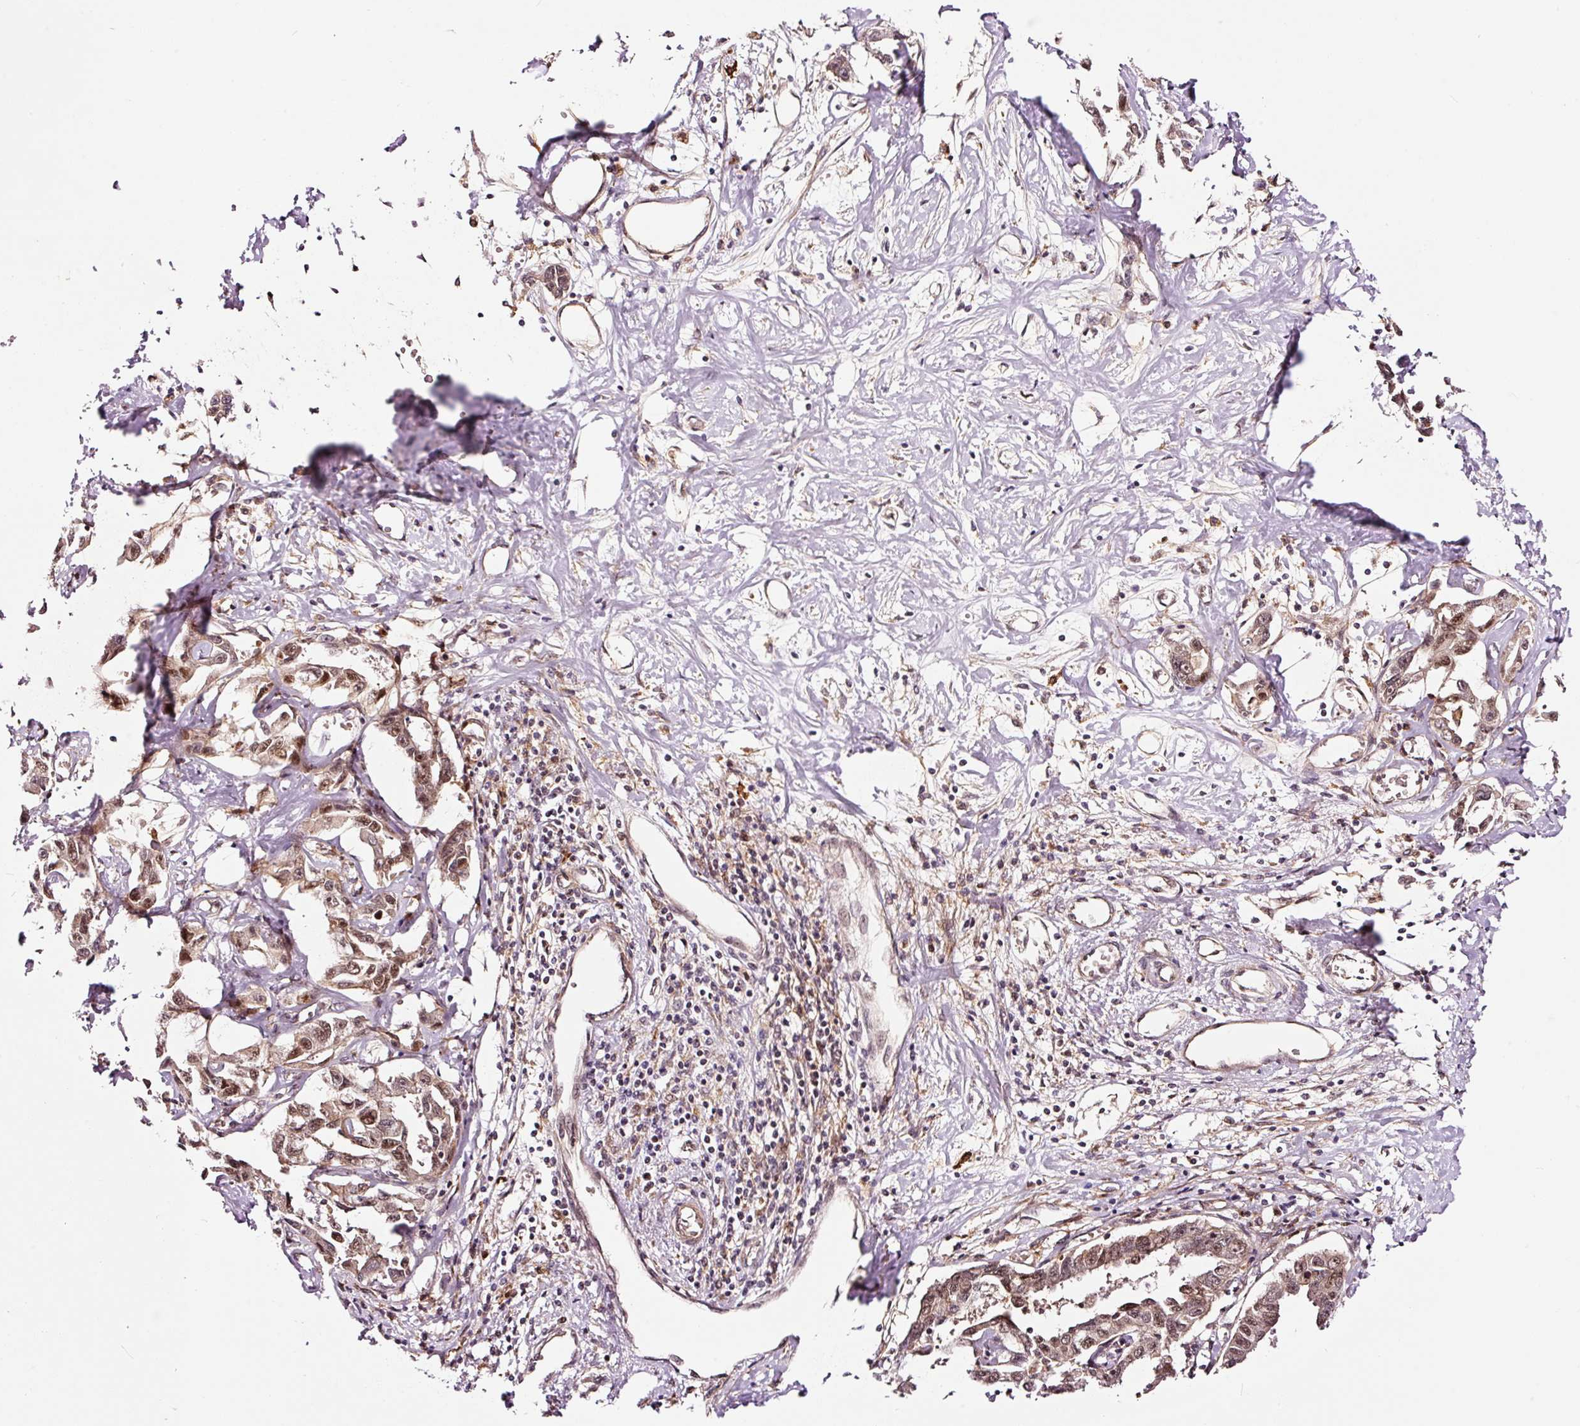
{"staining": {"intensity": "weak", "quantity": ">75%", "location": "nuclear"}, "tissue": "liver cancer", "cell_type": "Tumor cells", "image_type": "cancer", "snomed": [{"axis": "morphology", "description": "Cholangiocarcinoma"}, {"axis": "topography", "description": "Liver"}], "caption": "This is an image of immunohistochemistry staining of cholangiocarcinoma (liver), which shows weak staining in the nuclear of tumor cells.", "gene": "RFC4", "patient": {"sex": "male", "age": 59}}